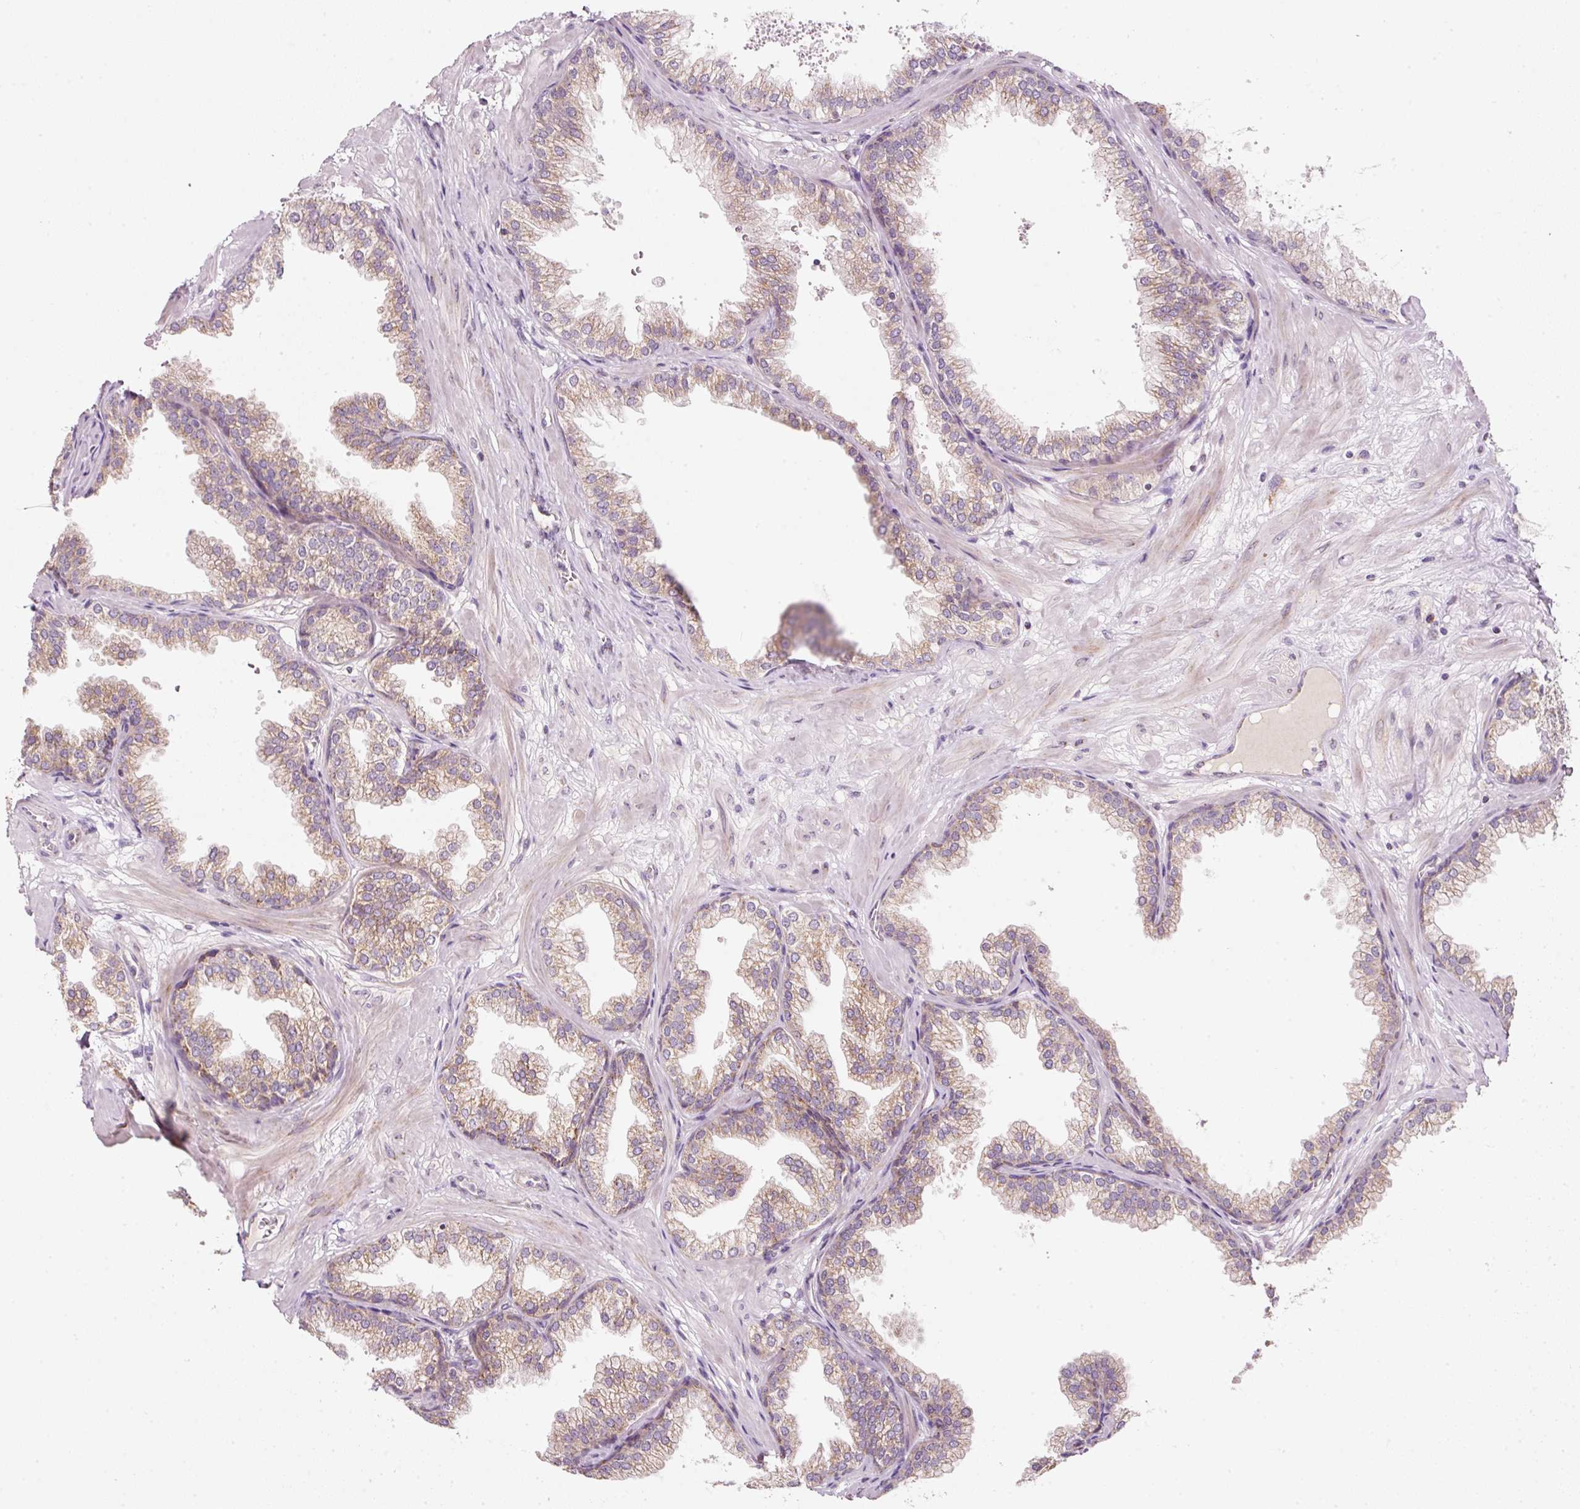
{"staining": {"intensity": "moderate", "quantity": ">75%", "location": "cytoplasmic/membranous"}, "tissue": "prostate", "cell_type": "Glandular cells", "image_type": "normal", "snomed": [{"axis": "morphology", "description": "Normal tissue, NOS"}, {"axis": "topography", "description": "Prostate"}], "caption": "IHC photomicrograph of unremarkable prostate stained for a protein (brown), which exhibits medium levels of moderate cytoplasmic/membranous staining in about >75% of glandular cells.", "gene": "FAM78B", "patient": {"sex": "male", "age": 37}}